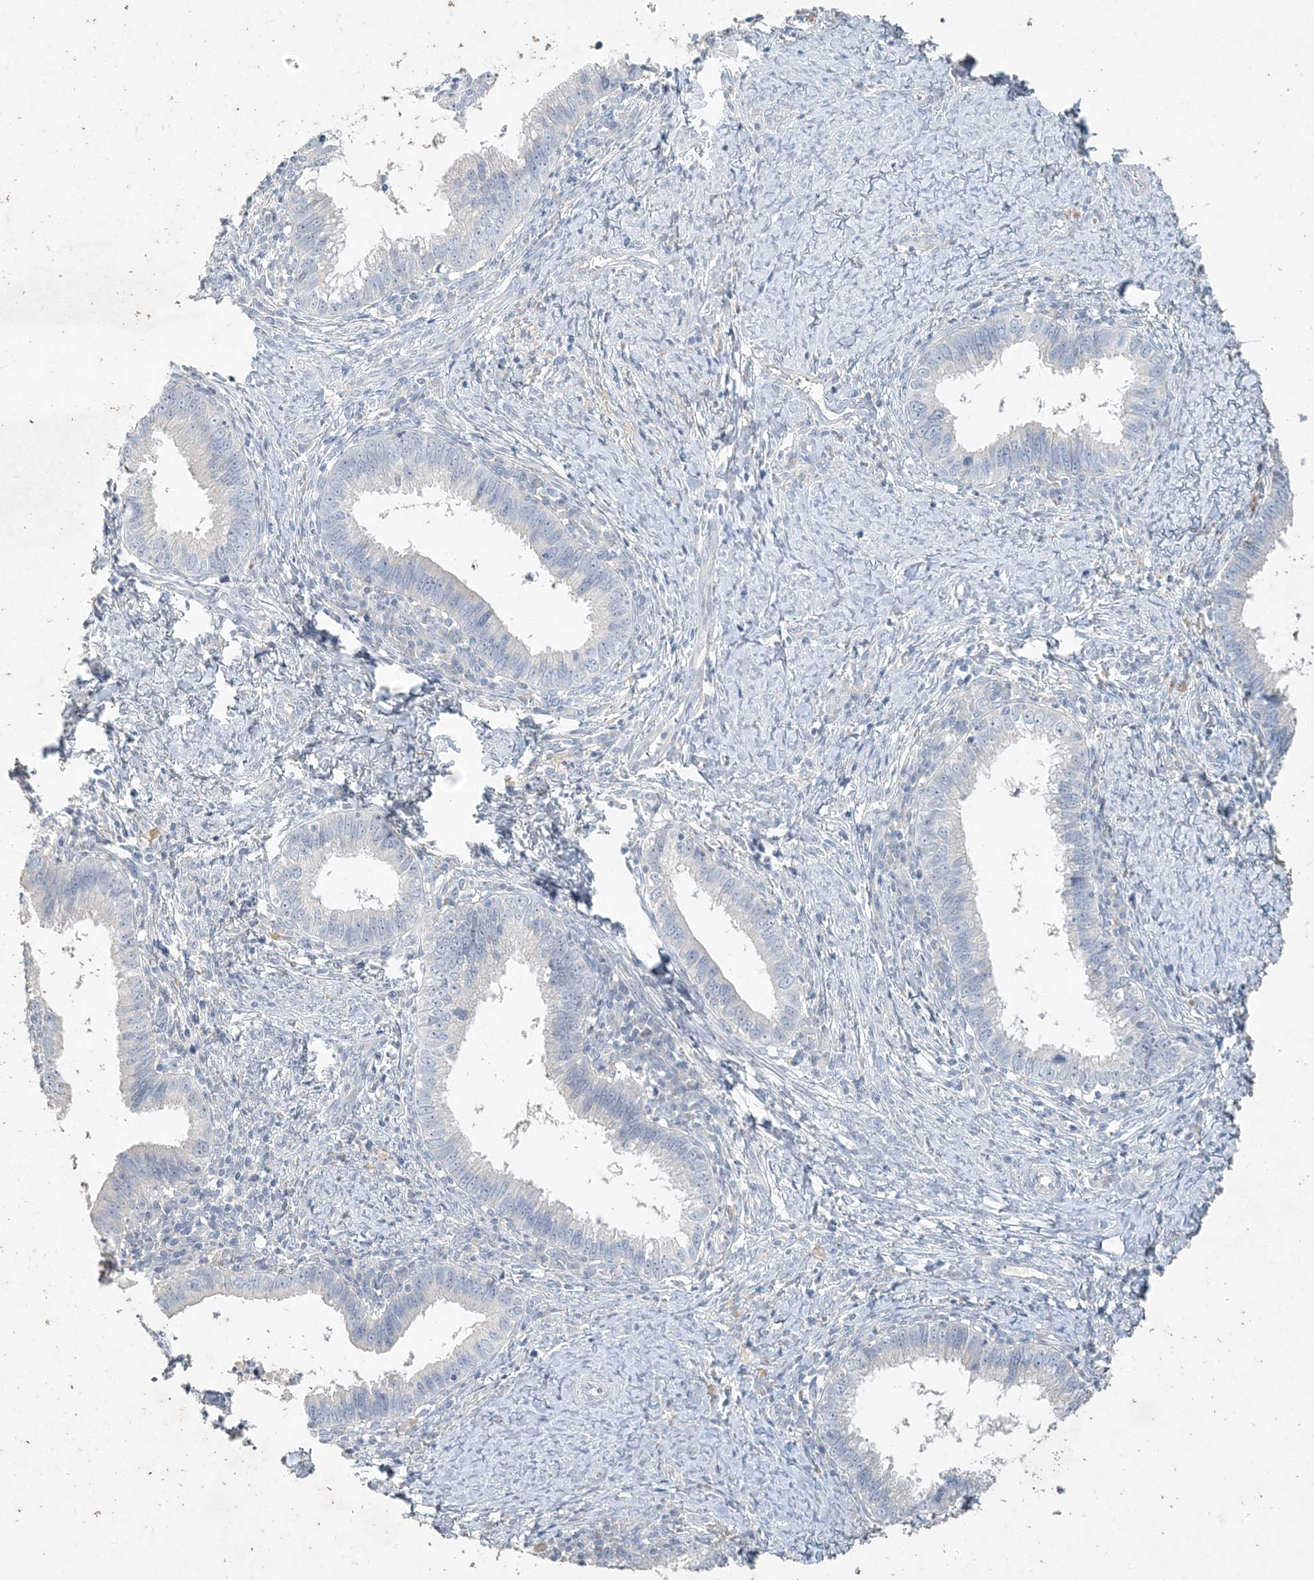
{"staining": {"intensity": "negative", "quantity": "none", "location": "none"}, "tissue": "cervical cancer", "cell_type": "Tumor cells", "image_type": "cancer", "snomed": [{"axis": "morphology", "description": "Adenocarcinoma, NOS"}, {"axis": "topography", "description": "Cervix"}], "caption": "The IHC image has no significant expression in tumor cells of cervical cancer (adenocarcinoma) tissue.", "gene": "DNAH5", "patient": {"sex": "female", "age": 36}}